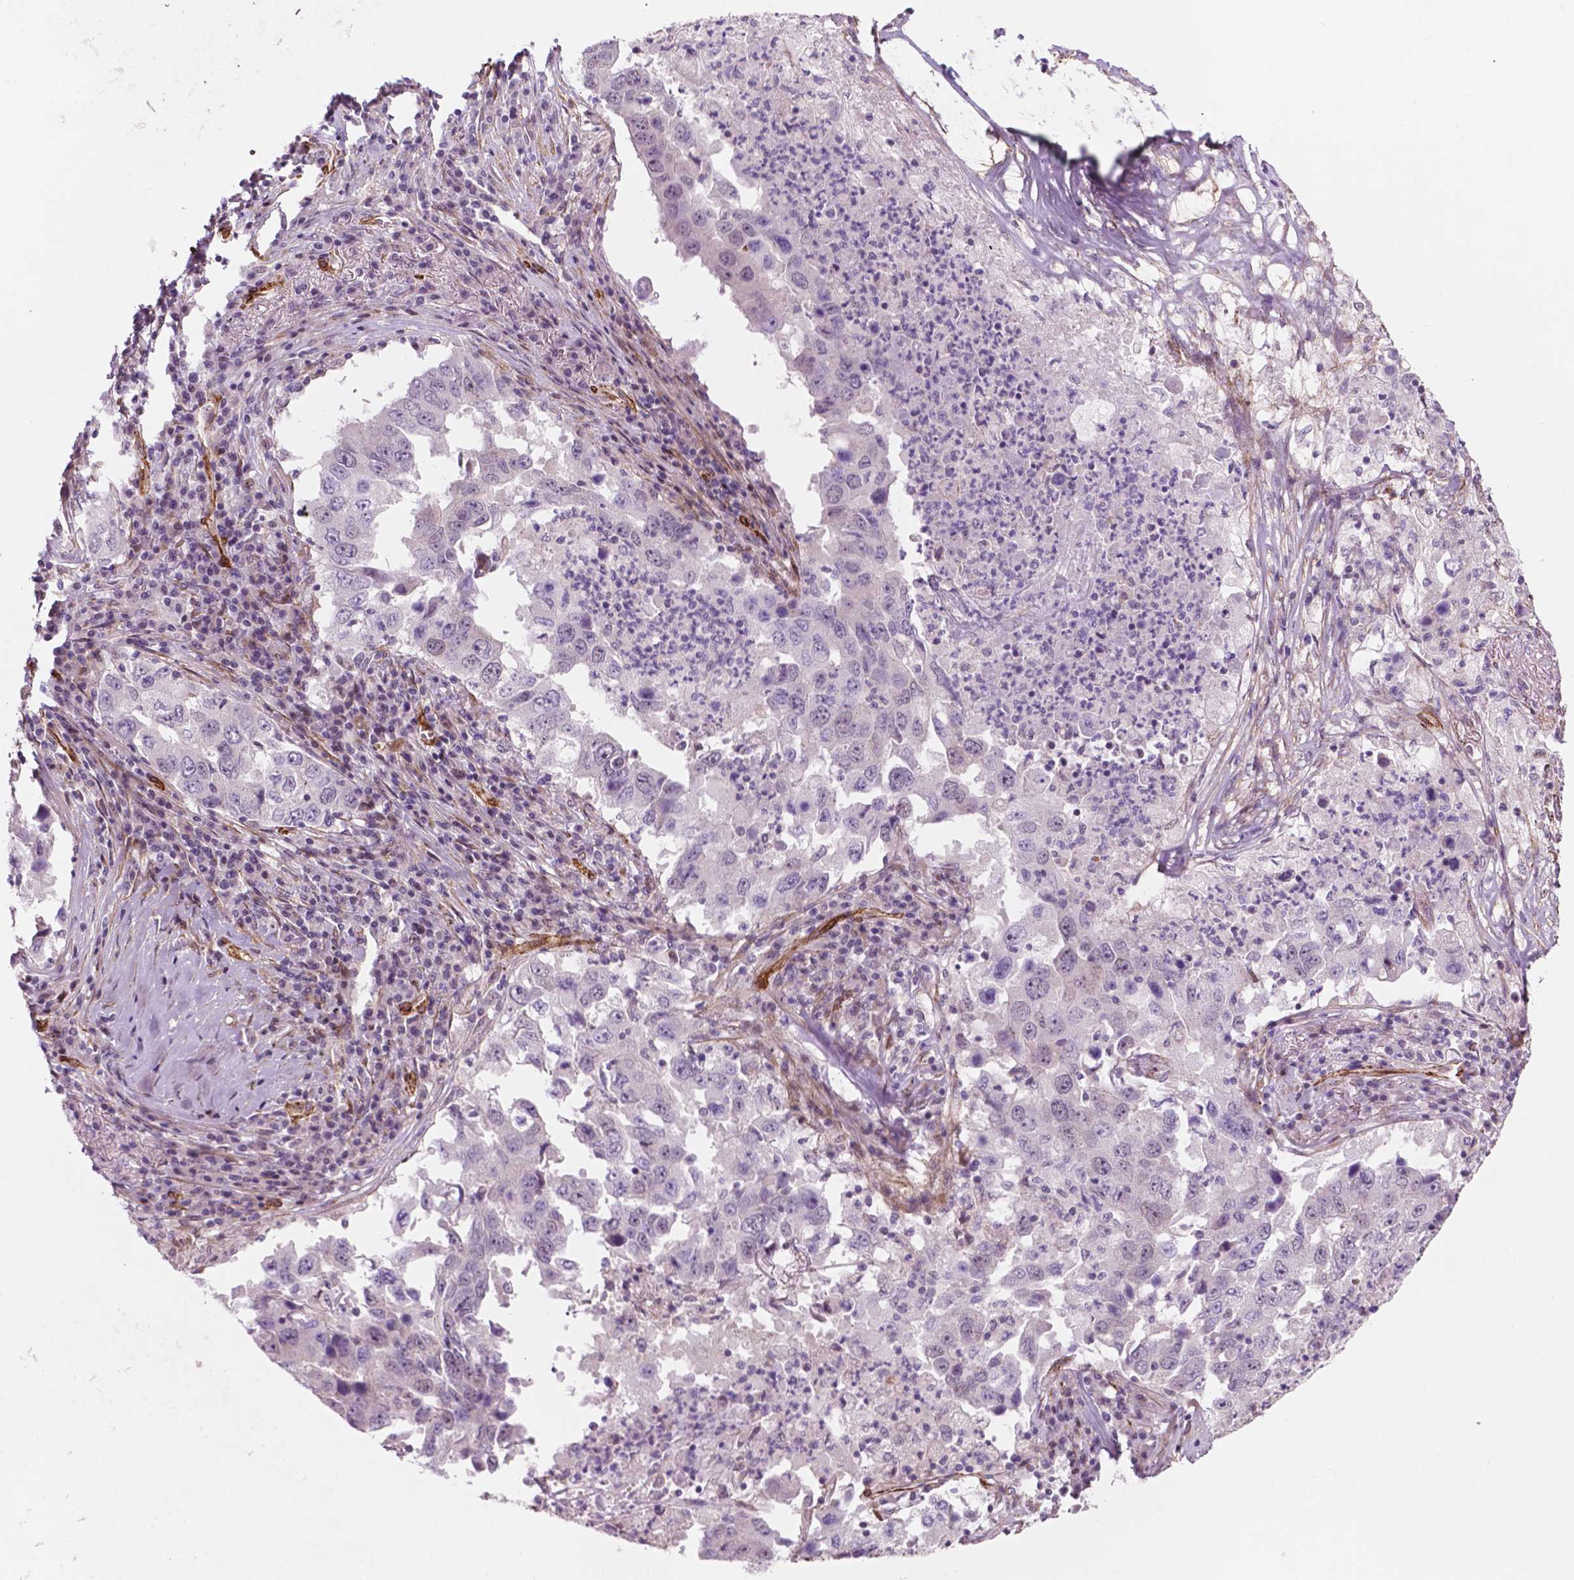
{"staining": {"intensity": "negative", "quantity": "none", "location": "none"}, "tissue": "lung cancer", "cell_type": "Tumor cells", "image_type": "cancer", "snomed": [{"axis": "morphology", "description": "Adenocarcinoma, NOS"}, {"axis": "topography", "description": "Lung"}], "caption": "IHC of human adenocarcinoma (lung) reveals no expression in tumor cells. (DAB (3,3'-diaminobenzidine) immunohistochemistry, high magnification).", "gene": "EGFL8", "patient": {"sex": "male", "age": 73}}